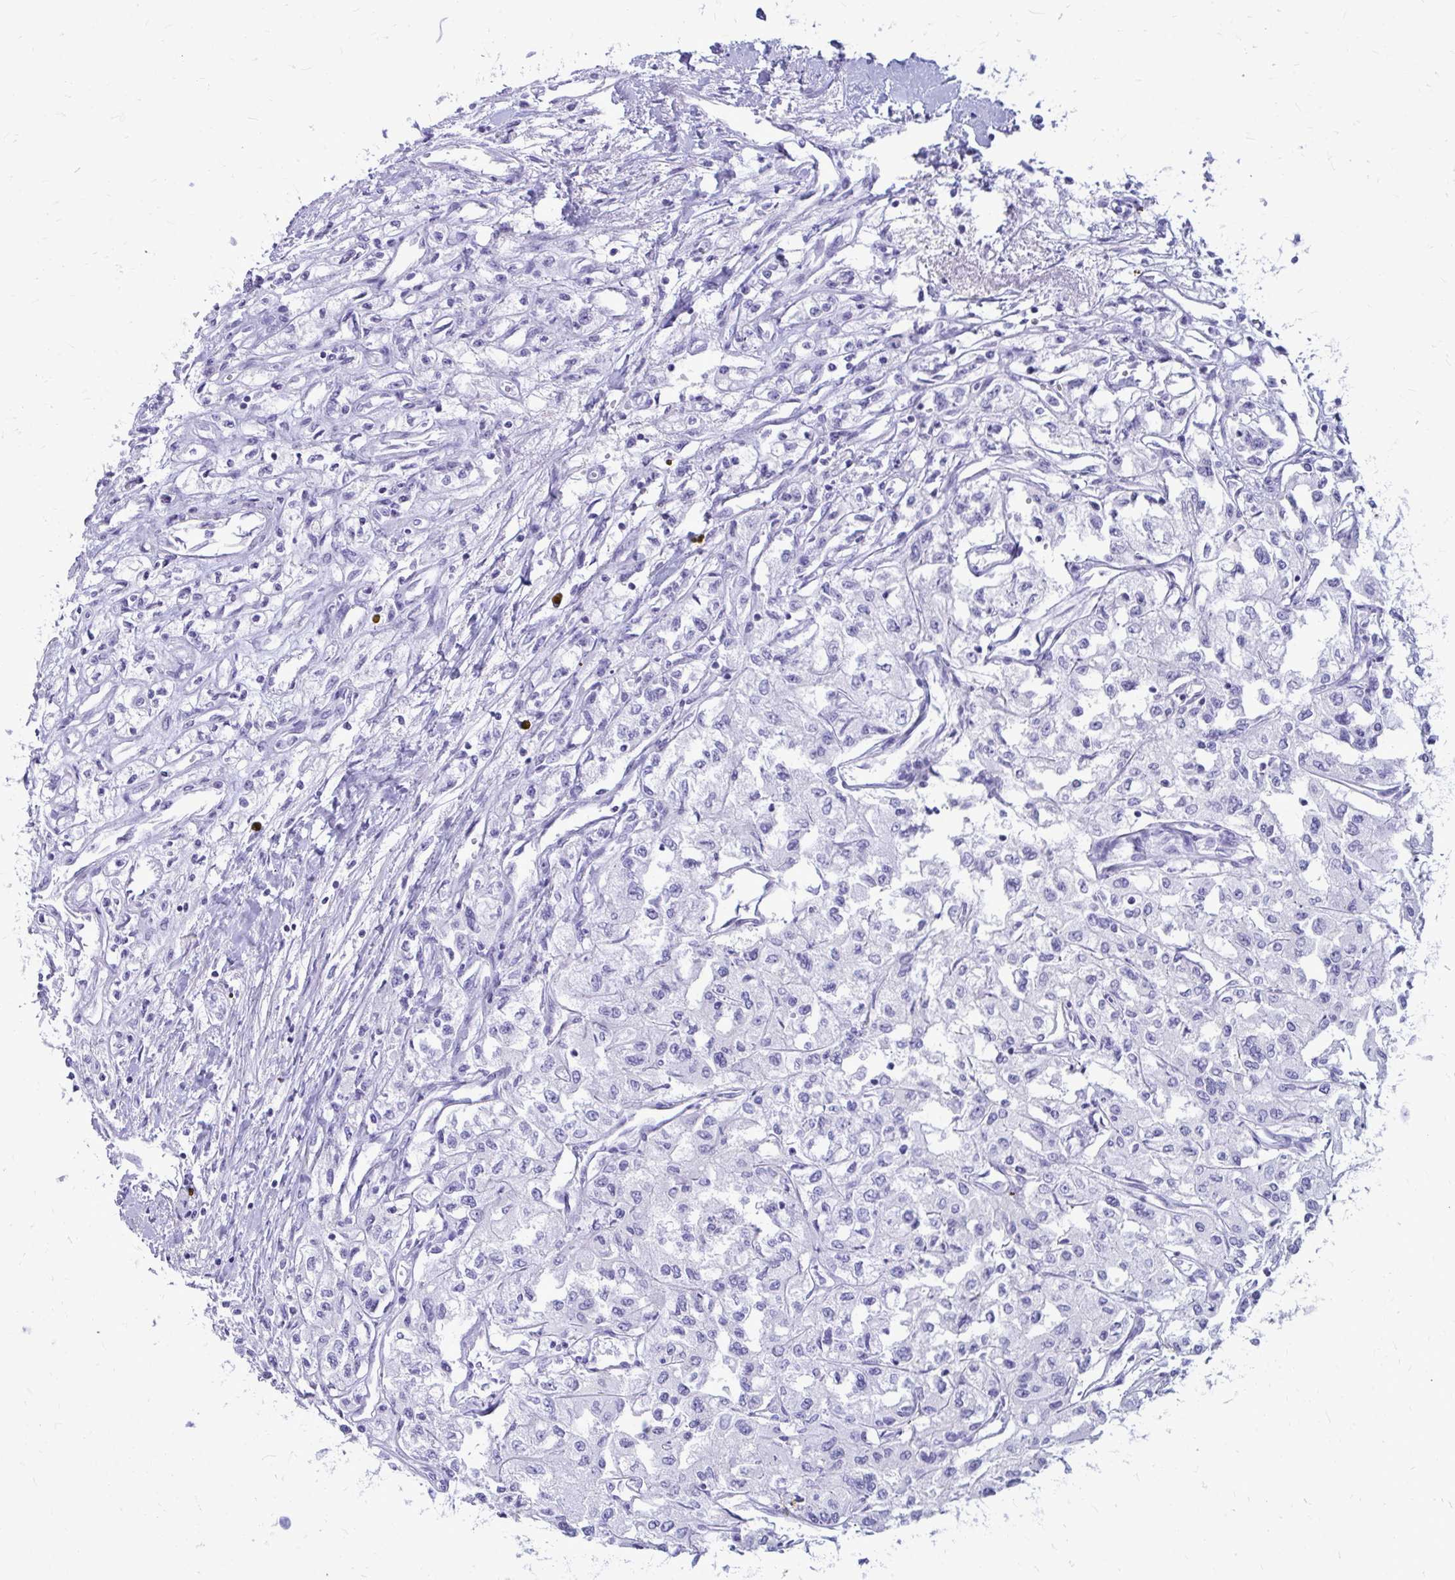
{"staining": {"intensity": "negative", "quantity": "none", "location": "none"}, "tissue": "renal cancer", "cell_type": "Tumor cells", "image_type": "cancer", "snomed": [{"axis": "morphology", "description": "Adenocarcinoma, NOS"}, {"axis": "topography", "description": "Kidney"}], "caption": "Protein analysis of renal cancer exhibits no significant expression in tumor cells.", "gene": "OR10R2", "patient": {"sex": "male", "age": 56}}